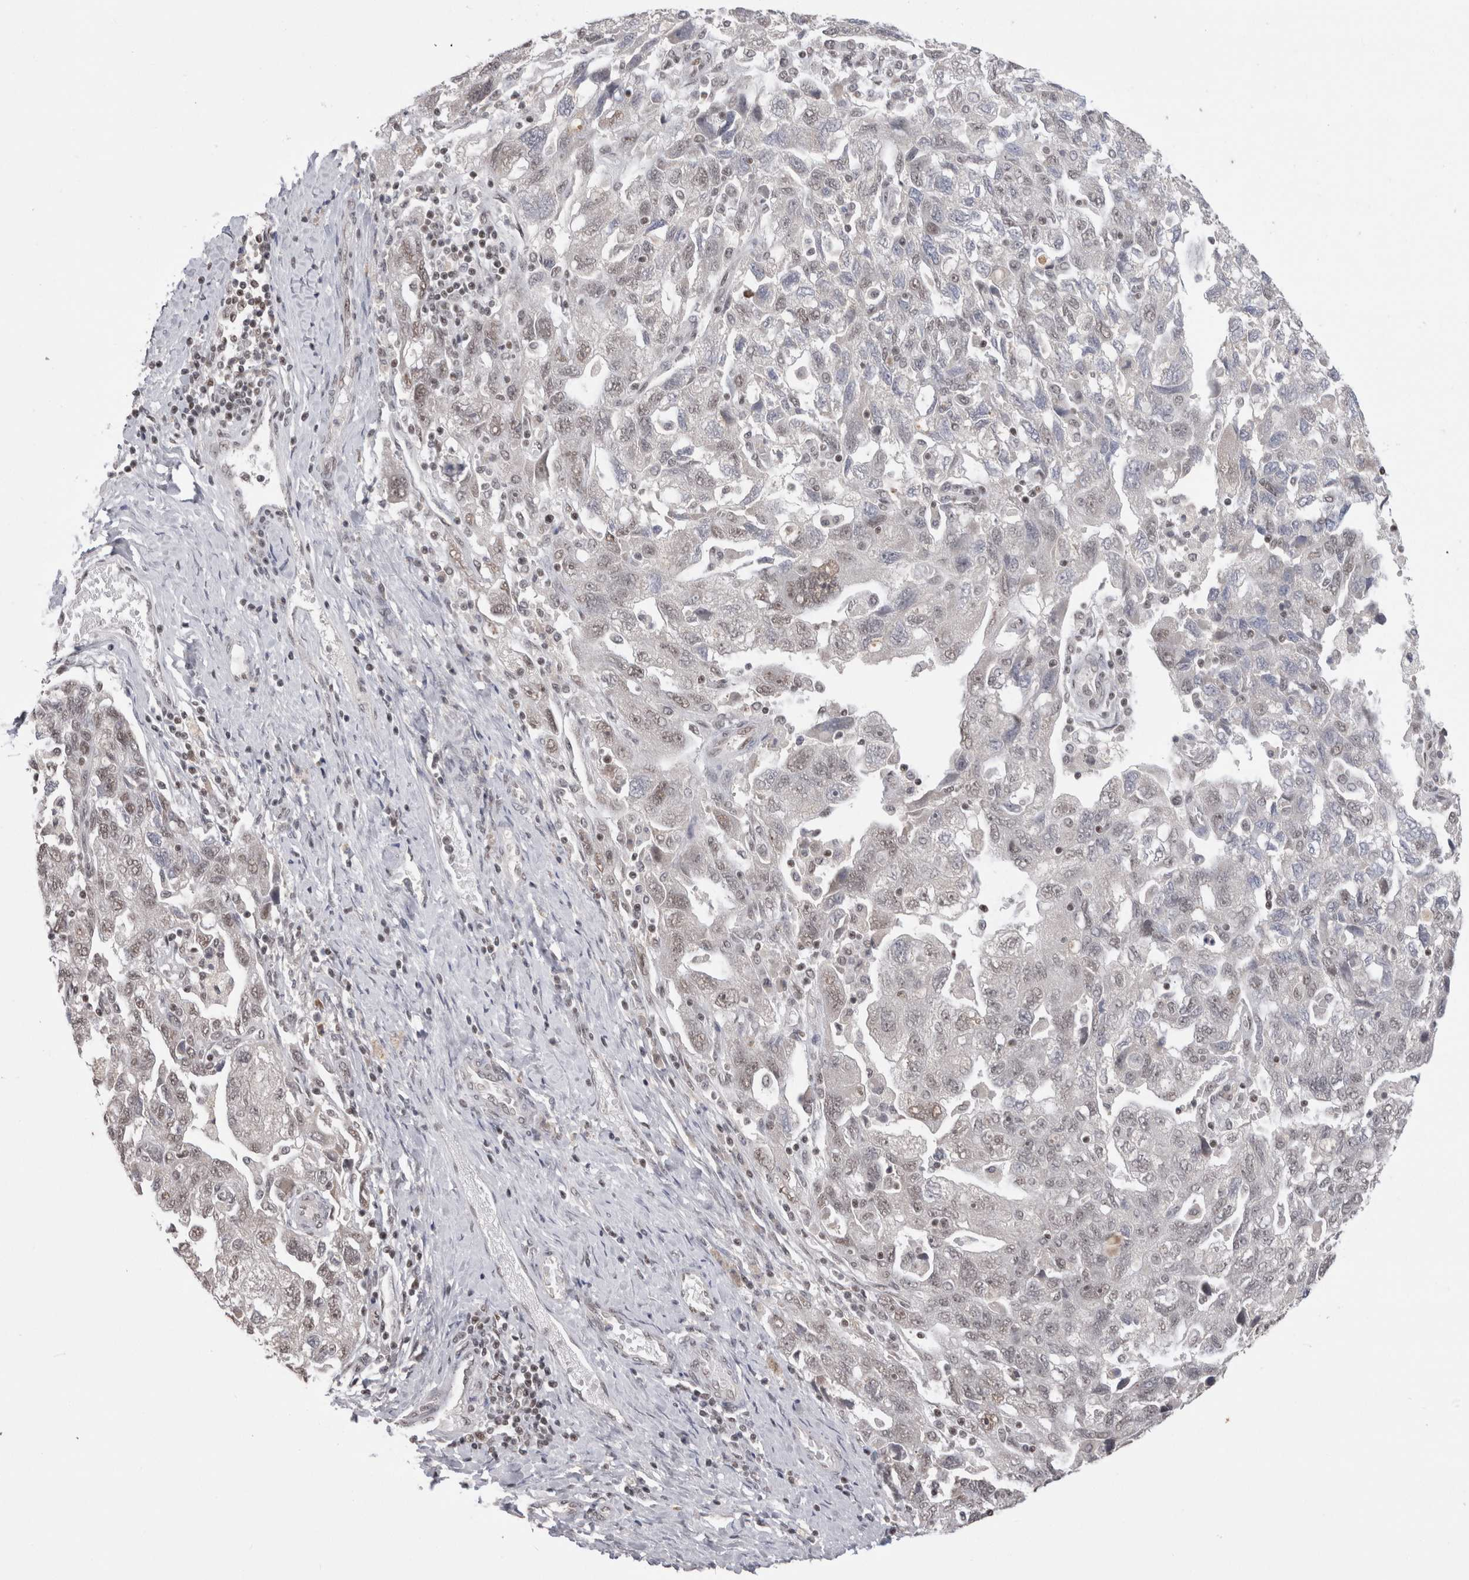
{"staining": {"intensity": "weak", "quantity": "<25%", "location": "nuclear"}, "tissue": "ovarian cancer", "cell_type": "Tumor cells", "image_type": "cancer", "snomed": [{"axis": "morphology", "description": "Carcinoma, NOS"}, {"axis": "morphology", "description": "Cystadenocarcinoma, serous, NOS"}, {"axis": "topography", "description": "Ovary"}], "caption": "Histopathology image shows no significant protein staining in tumor cells of ovarian cancer.", "gene": "DAXX", "patient": {"sex": "female", "age": 69}}